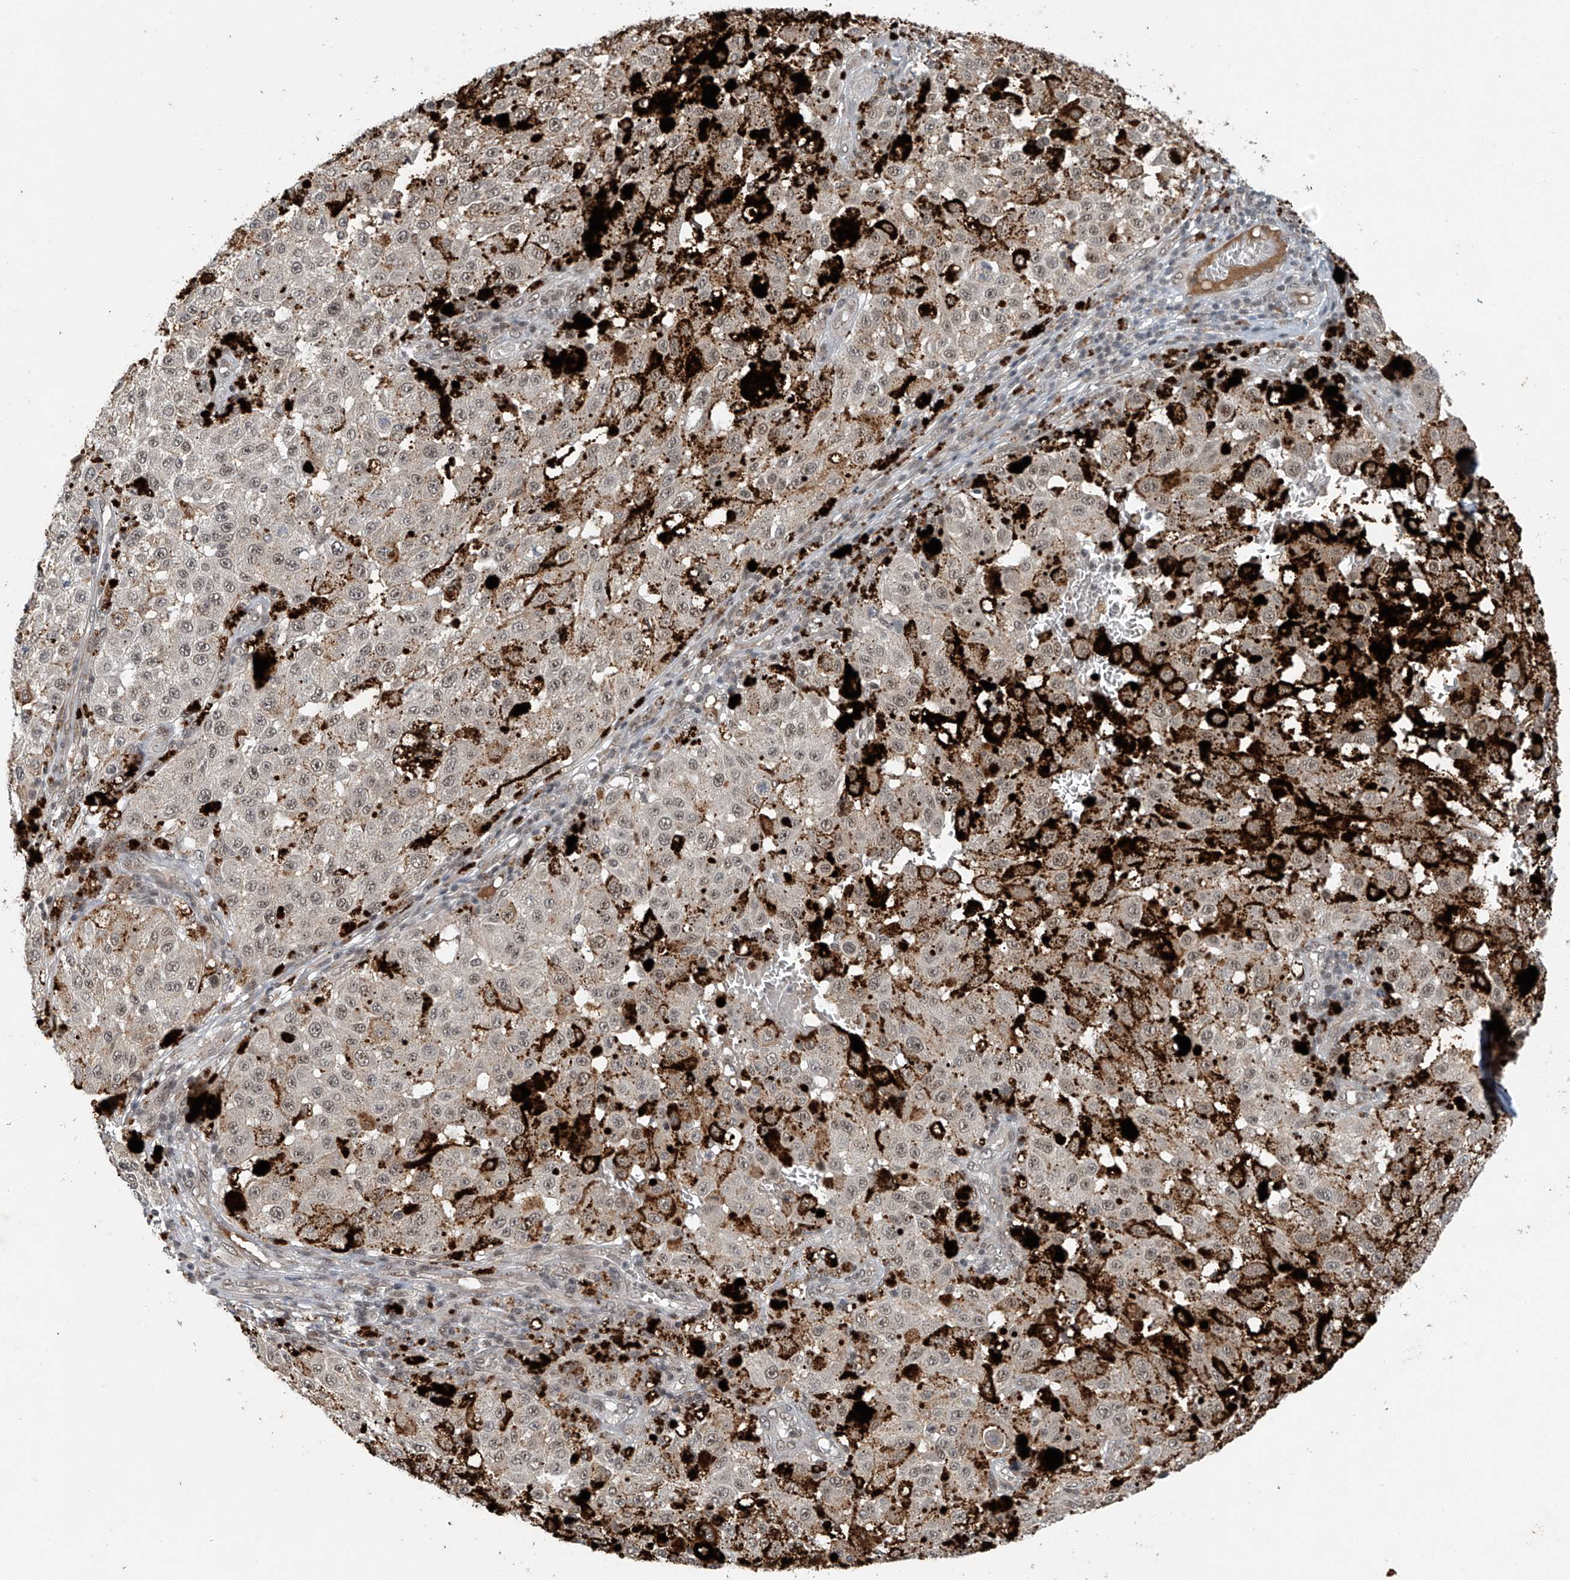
{"staining": {"intensity": "weak", "quantity": ">75%", "location": "nuclear"}, "tissue": "melanoma", "cell_type": "Tumor cells", "image_type": "cancer", "snomed": [{"axis": "morphology", "description": "Malignant melanoma, NOS"}, {"axis": "topography", "description": "Skin"}], "caption": "DAB immunohistochemical staining of human melanoma exhibits weak nuclear protein positivity in about >75% of tumor cells. (brown staining indicates protein expression, while blue staining denotes nuclei).", "gene": "TAF8", "patient": {"sex": "female", "age": 64}}